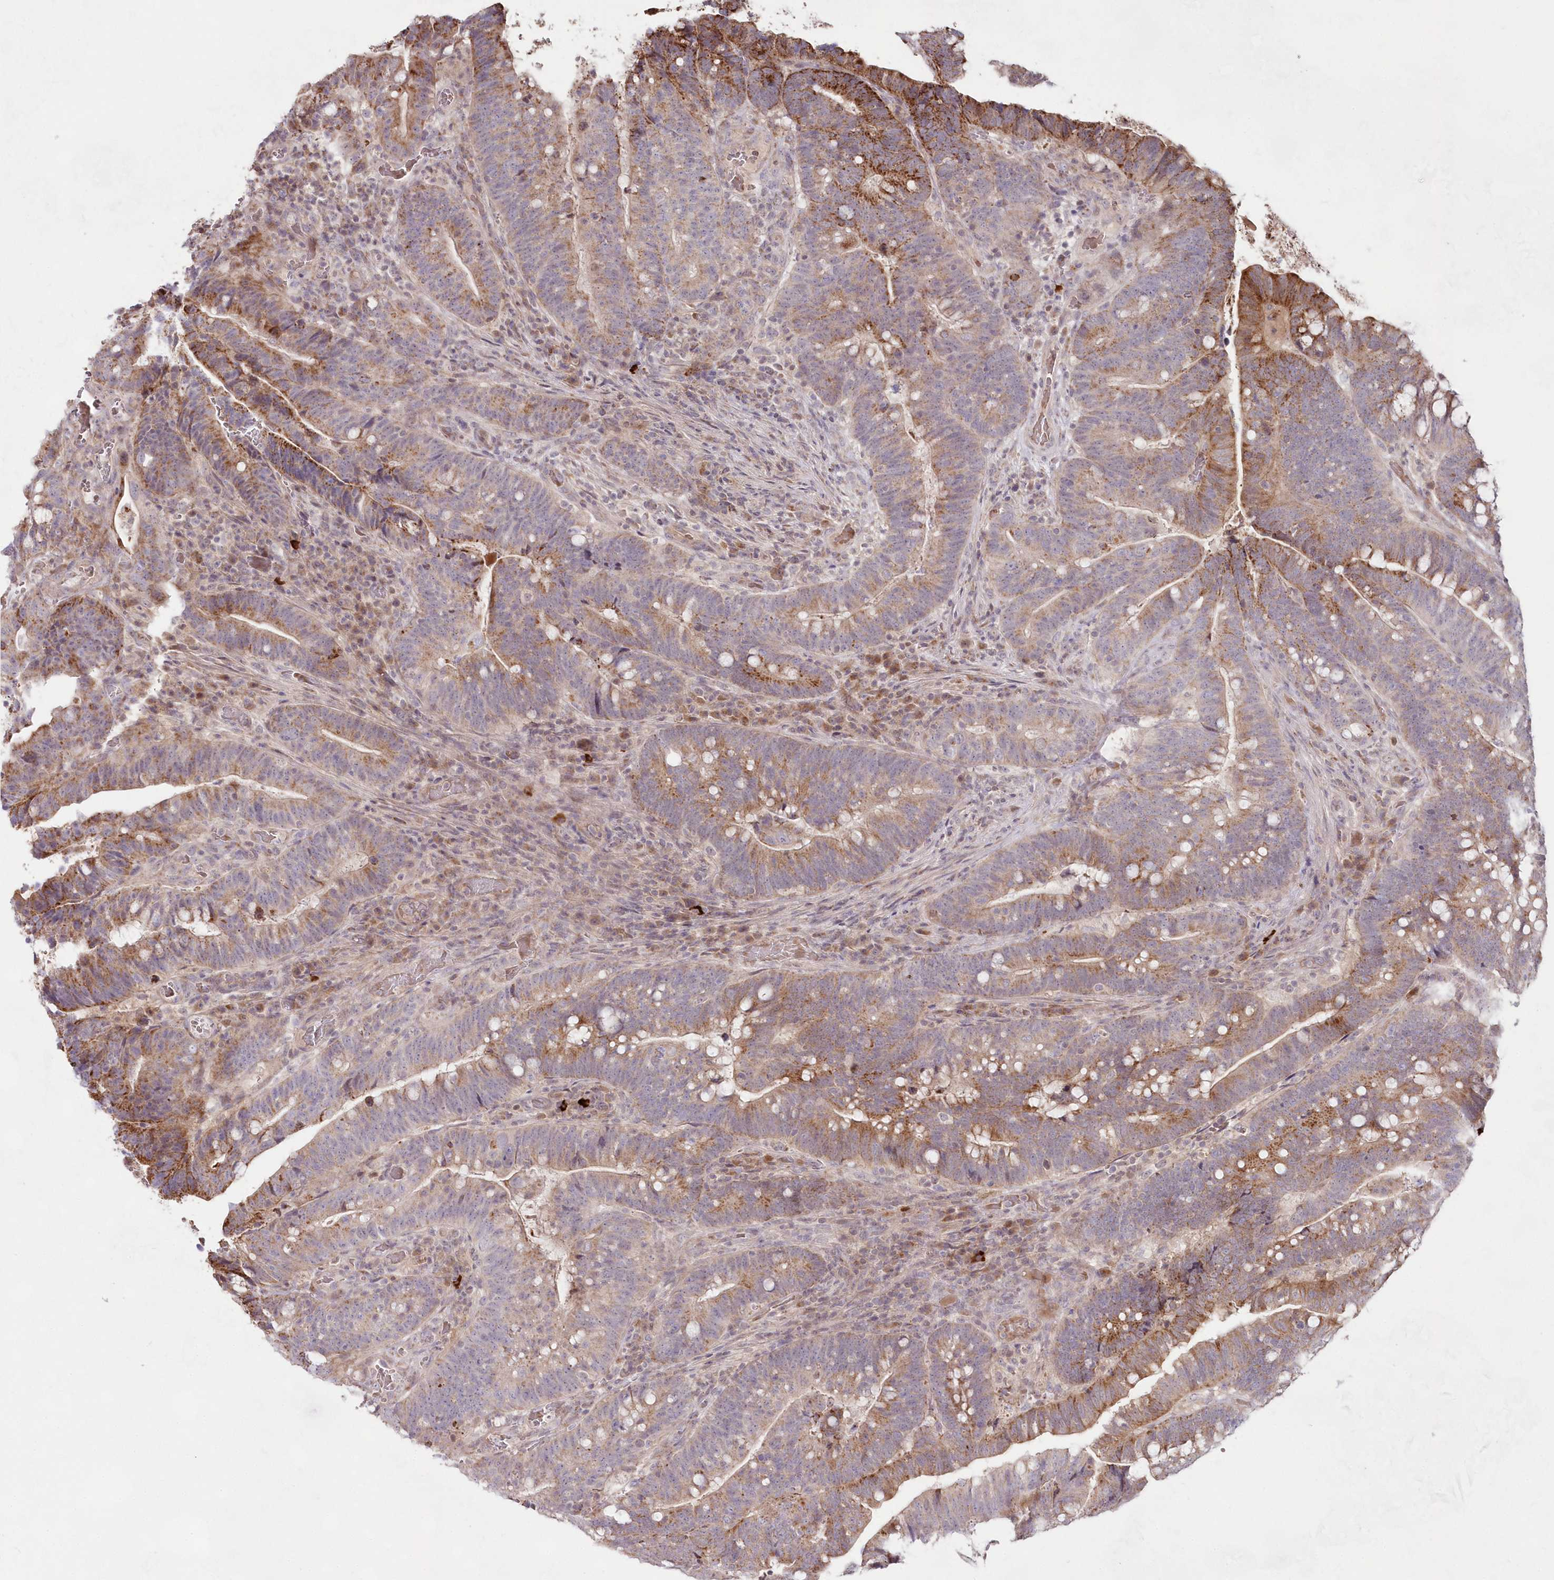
{"staining": {"intensity": "moderate", "quantity": "25%-75%", "location": "cytoplasmic/membranous"}, "tissue": "colorectal cancer", "cell_type": "Tumor cells", "image_type": "cancer", "snomed": [{"axis": "morphology", "description": "Adenocarcinoma, NOS"}, {"axis": "topography", "description": "Colon"}], "caption": "This is a photomicrograph of immunohistochemistry staining of colorectal adenocarcinoma, which shows moderate positivity in the cytoplasmic/membranous of tumor cells.", "gene": "IMPA1", "patient": {"sex": "female", "age": 66}}